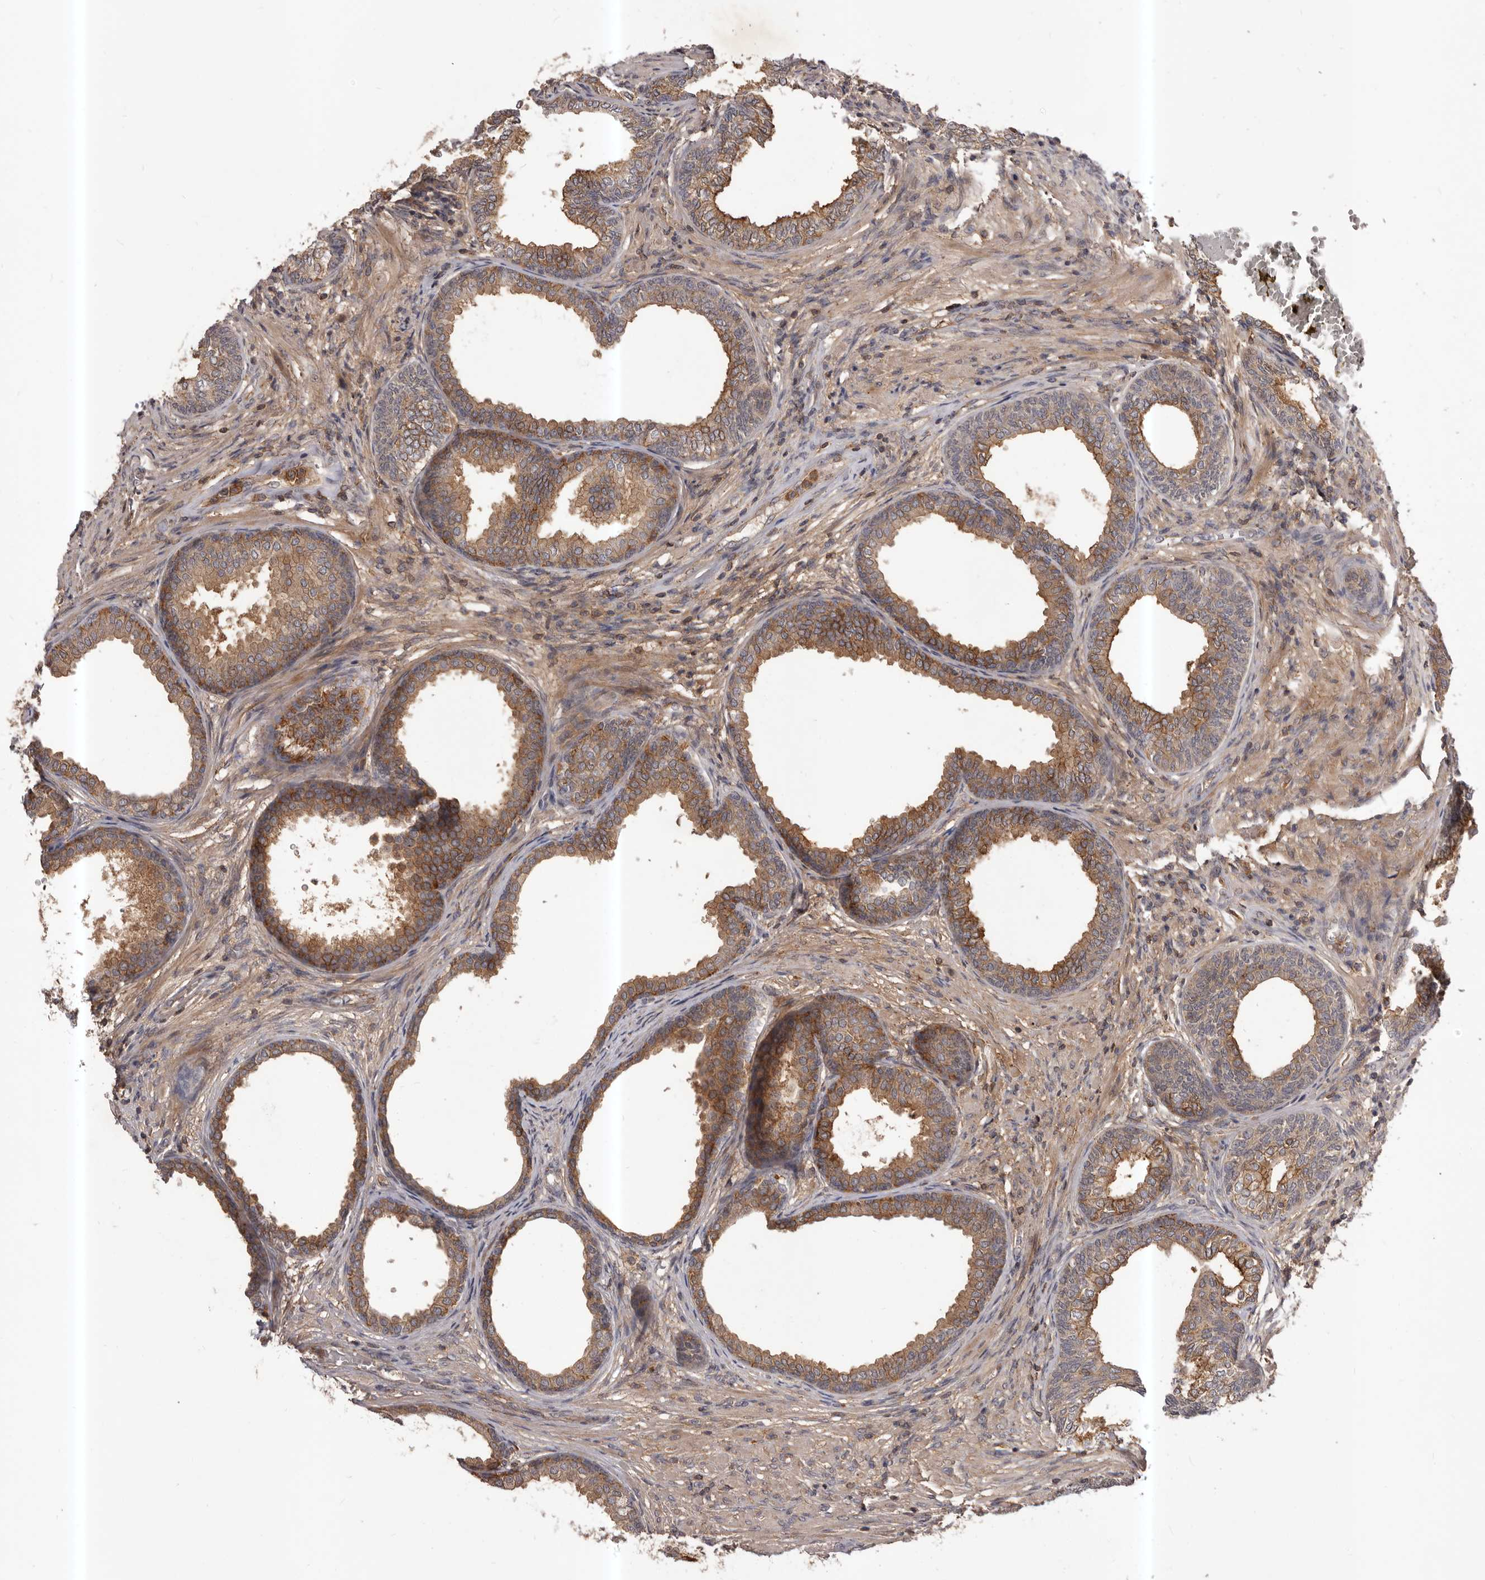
{"staining": {"intensity": "strong", "quantity": ">75%", "location": "cytoplasmic/membranous"}, "tissue": "prostate", "cell_type": "Glandular cells", "image_type": "normal", "snomed": [{"axis": "morphology", "description": "Normal tissue, NOS"}, {"axis": "topography", "description": "Prostate"}], "caption": "A micrograph showing strong cytoplasmic/membranous staining in approximately >75% of glandular cells in unremarkable prostate, as visualized by brown immunohistochemical staining.", "gene": "GLIPR2", "patient": {"sex": "male", "age": 76}}